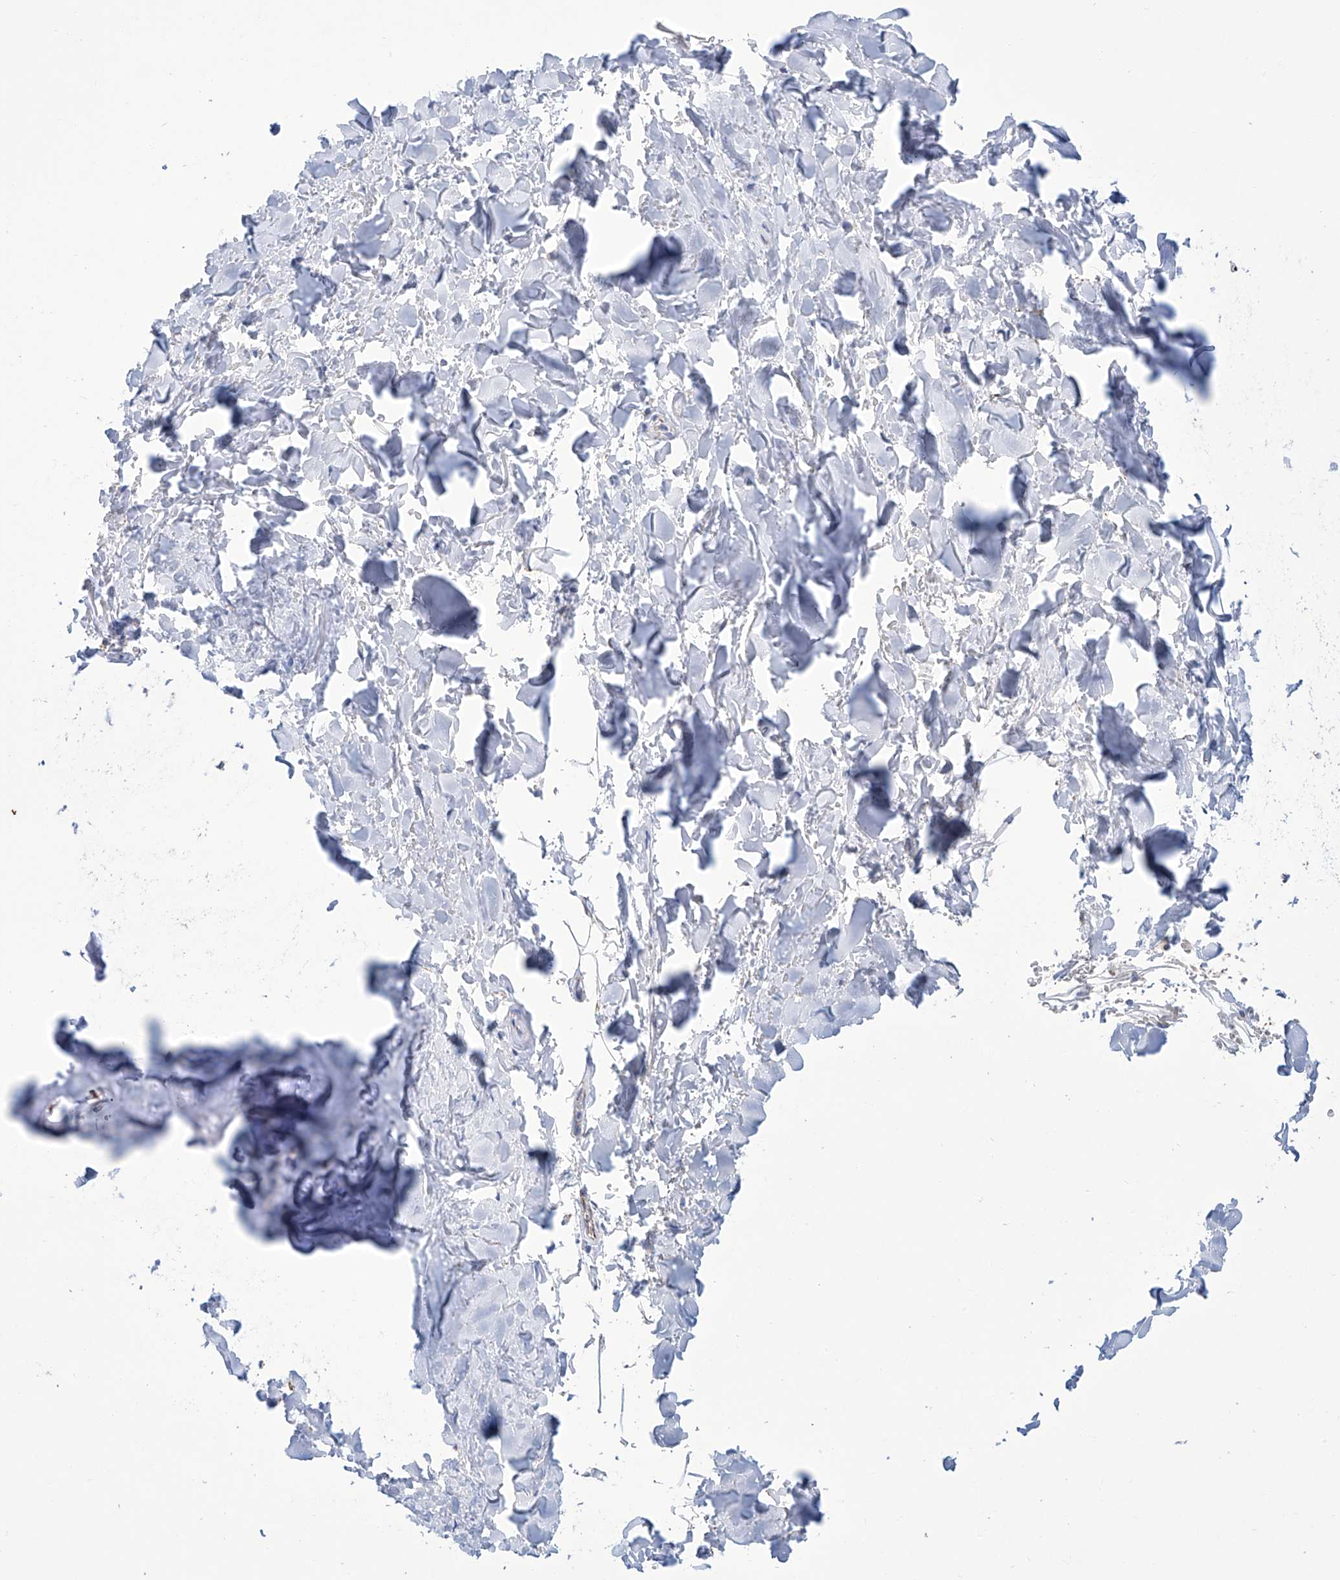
{"staining": {"intensity": "weak", "quantity": "<25%", "location": "cytoplasmic/membranous"}, "tissue": "adipose tissue", "cell_type": "Adipocytes", "image_type": "normal", "snomed": [{"axis": "morphology", "description": "Normal tissue, NOS"}, {"axis": "topography", "description": "Cartilage tissue"}], "caption": "Photomicrograph shows no protein positivity in adipocytes of normal adipose tissue. (DAB immunohistochemistry with hematoxylin counter stain).", "gene": "ALDH6A1", "patient": {"sex": "female", "age": 63}}